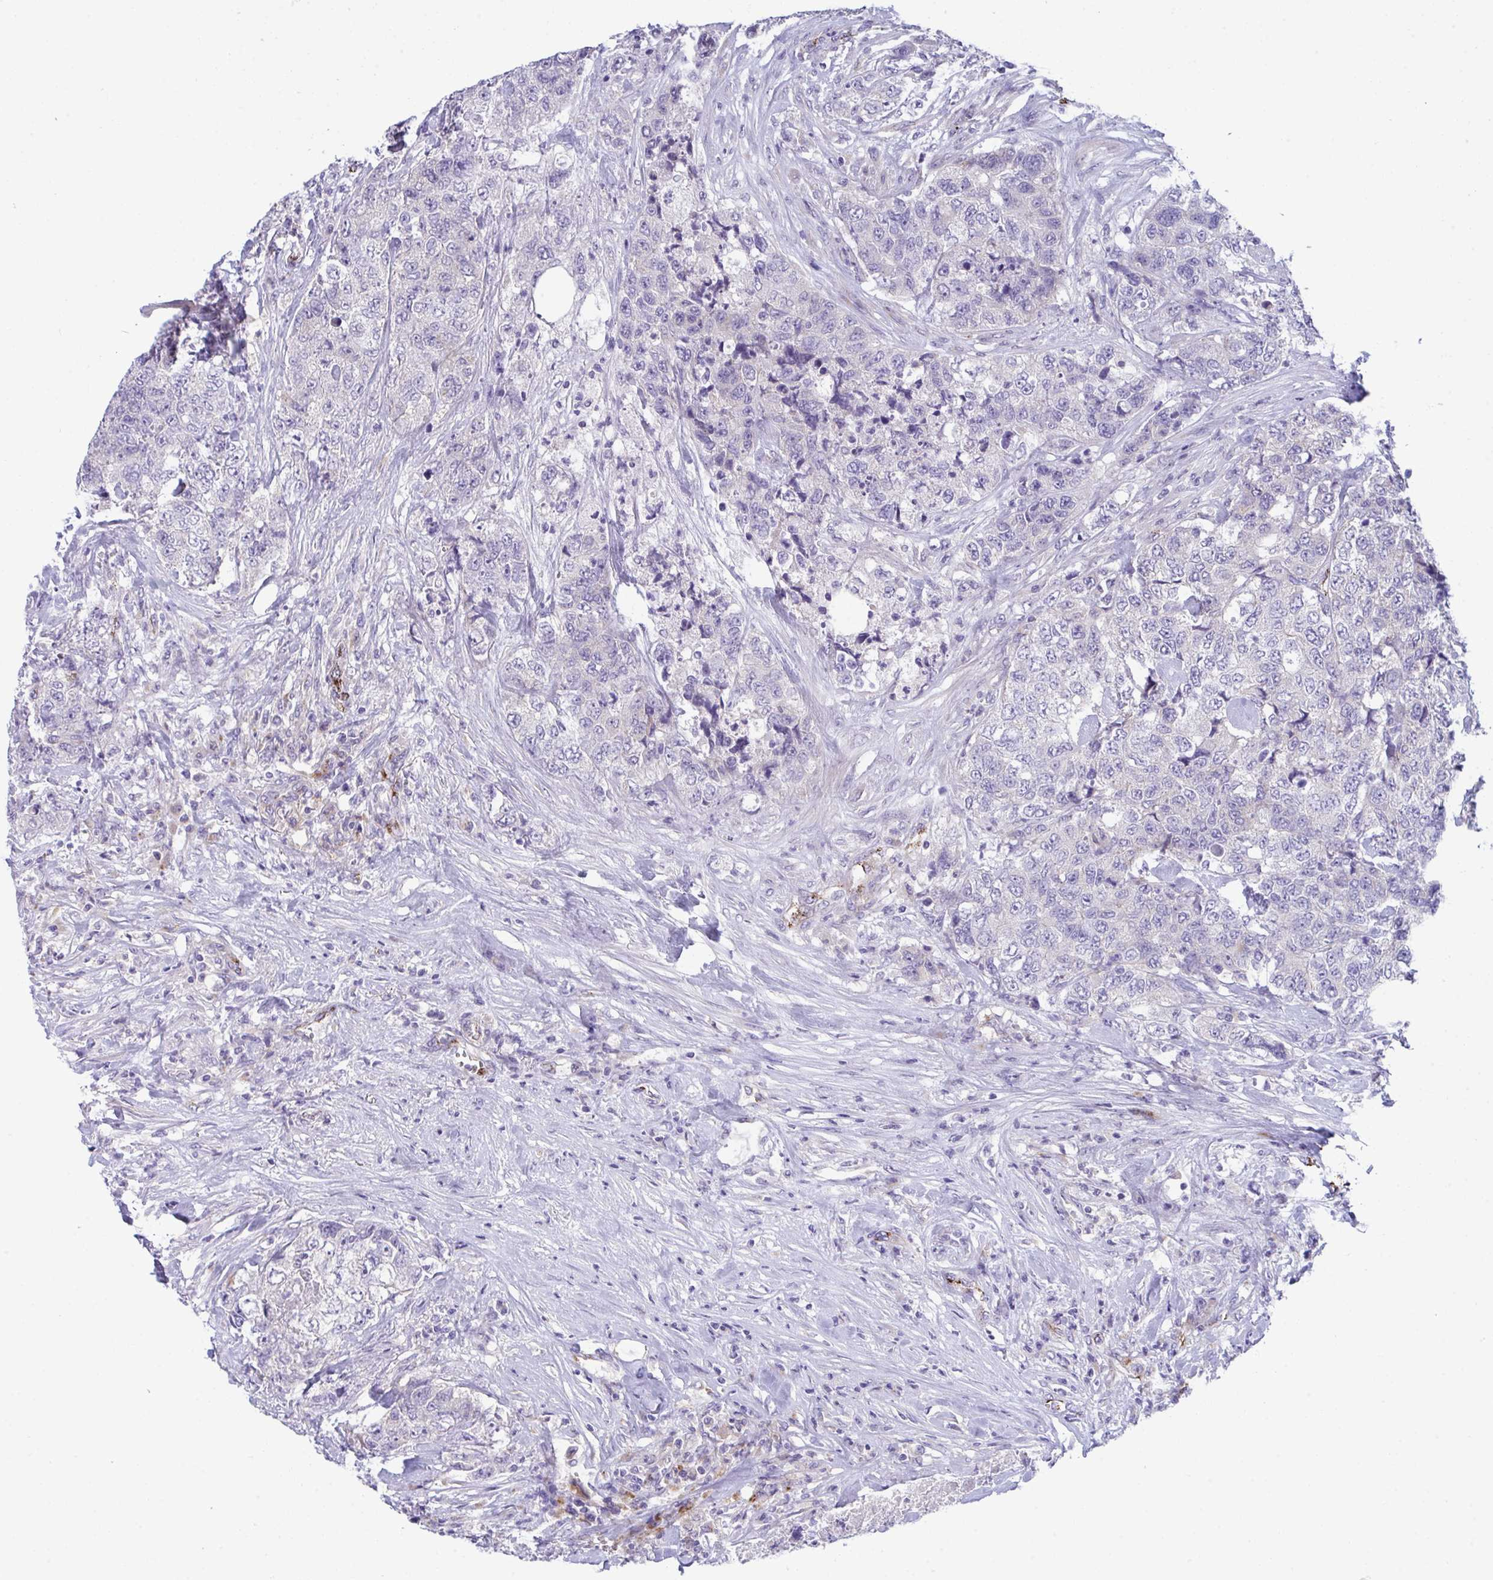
{"staining": {"intensity": "negative", "quantity": "none", "location": "none"}, "tissue": "urothelial cancer", "cell_type": "Tumor cells", "image_type": "cancer", "snomed": [{"axis": "morphology", "description": "Urothelial carcinoma, High grade"}, {"axis": "topography", "description": "Urinary bladder"}], "caption": "A micrograph of human urothelial cancer is negative for staining in tumor cells.", "gene": "TOR1AIP2", "patient": {"sex": "female", "age": 78}}